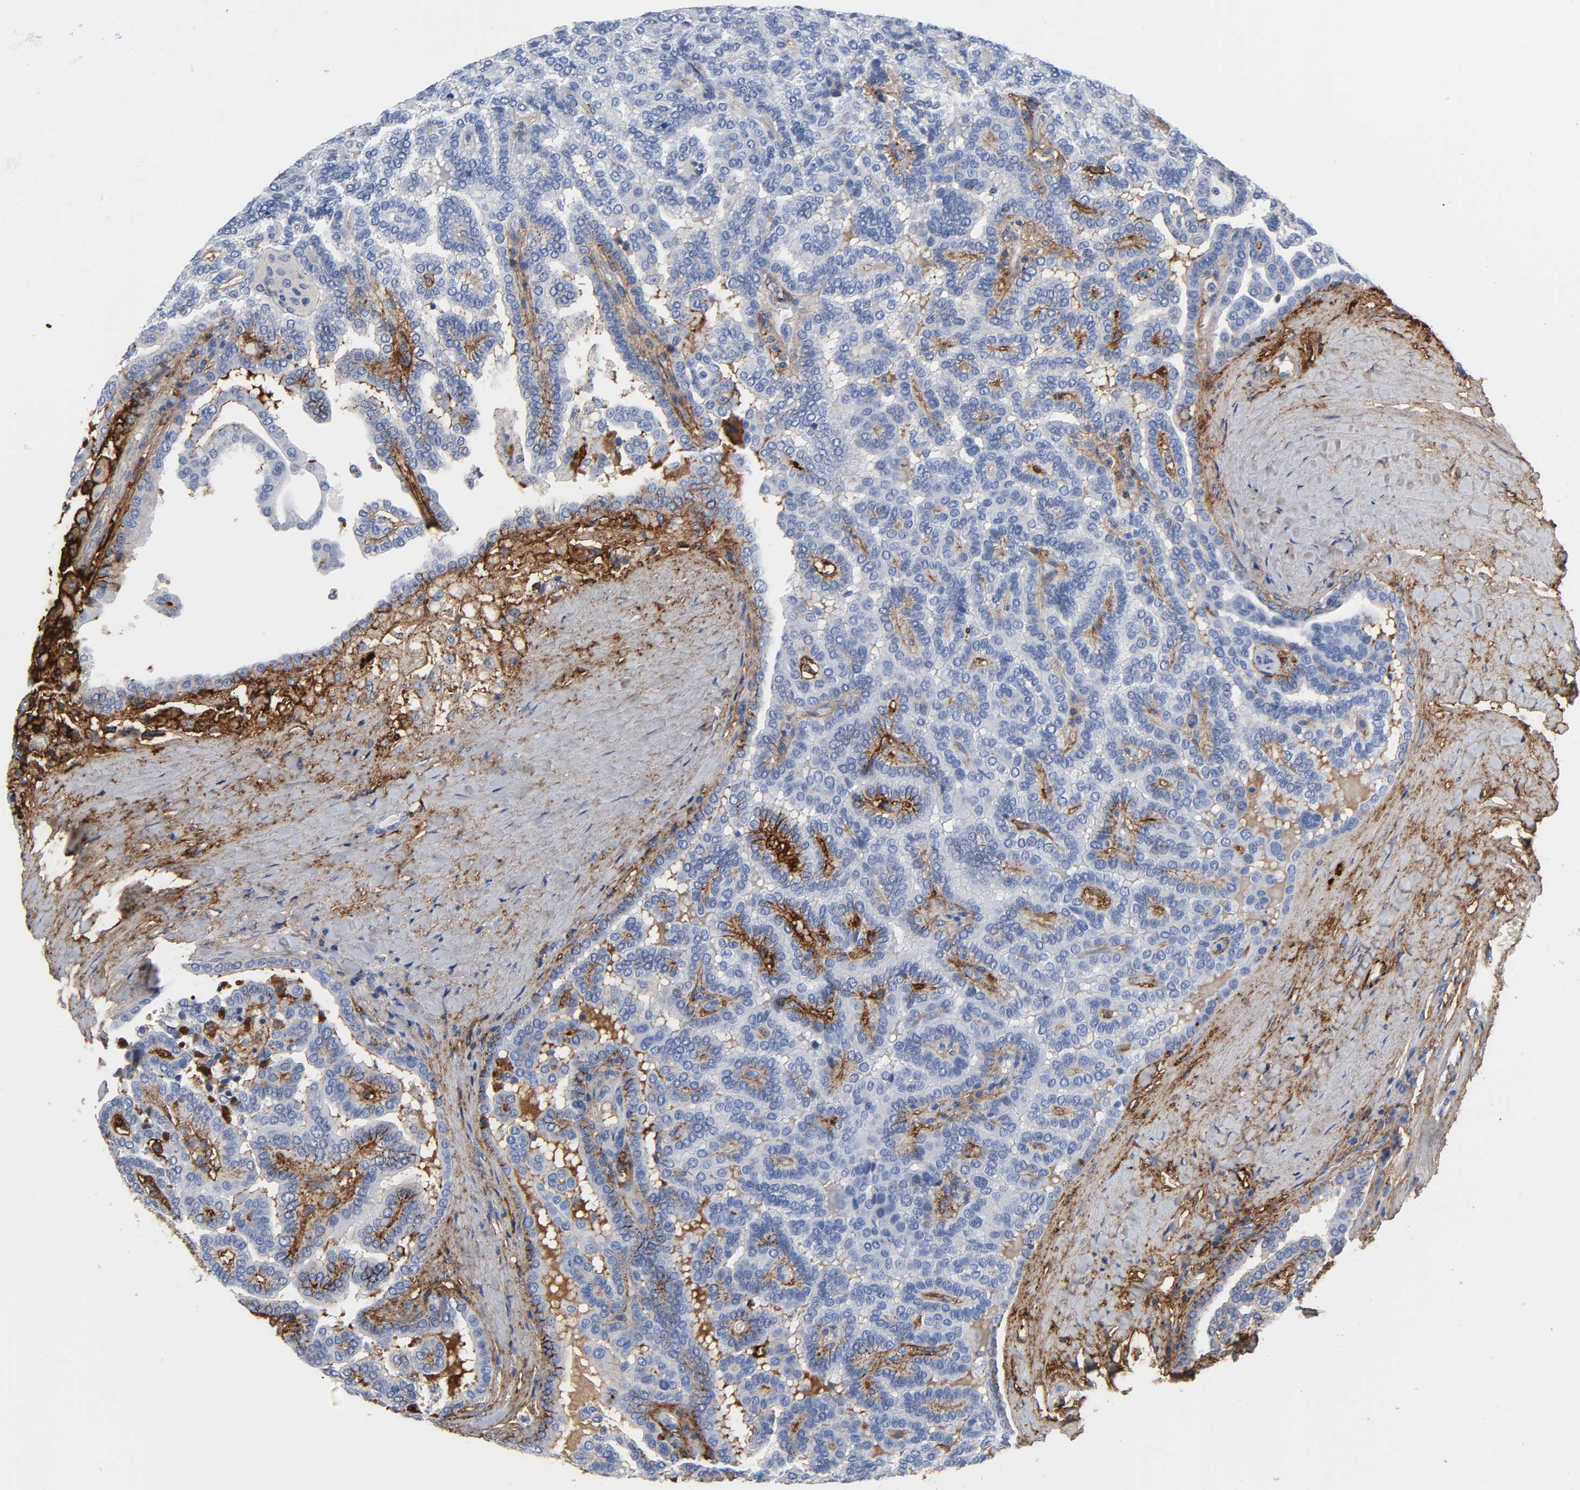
{"staining": {"intensity": "negative", "quantity": "none", "location": "none"}, "tissue": "renal cancer", "cell_type": "Tumor cells", "image_type": "cancer", "snomed": [{"axis": "morphology", "description": "Adenocarcinoma, NOS"}, {"axis": "topography", "description": "Kidney"}], "caption": "This is an IHC photomicrograph of renal cancer. There is no expression in tumor cells.", "gene": "FBLN1", "patient": {"sex": "male", "age": 61}}